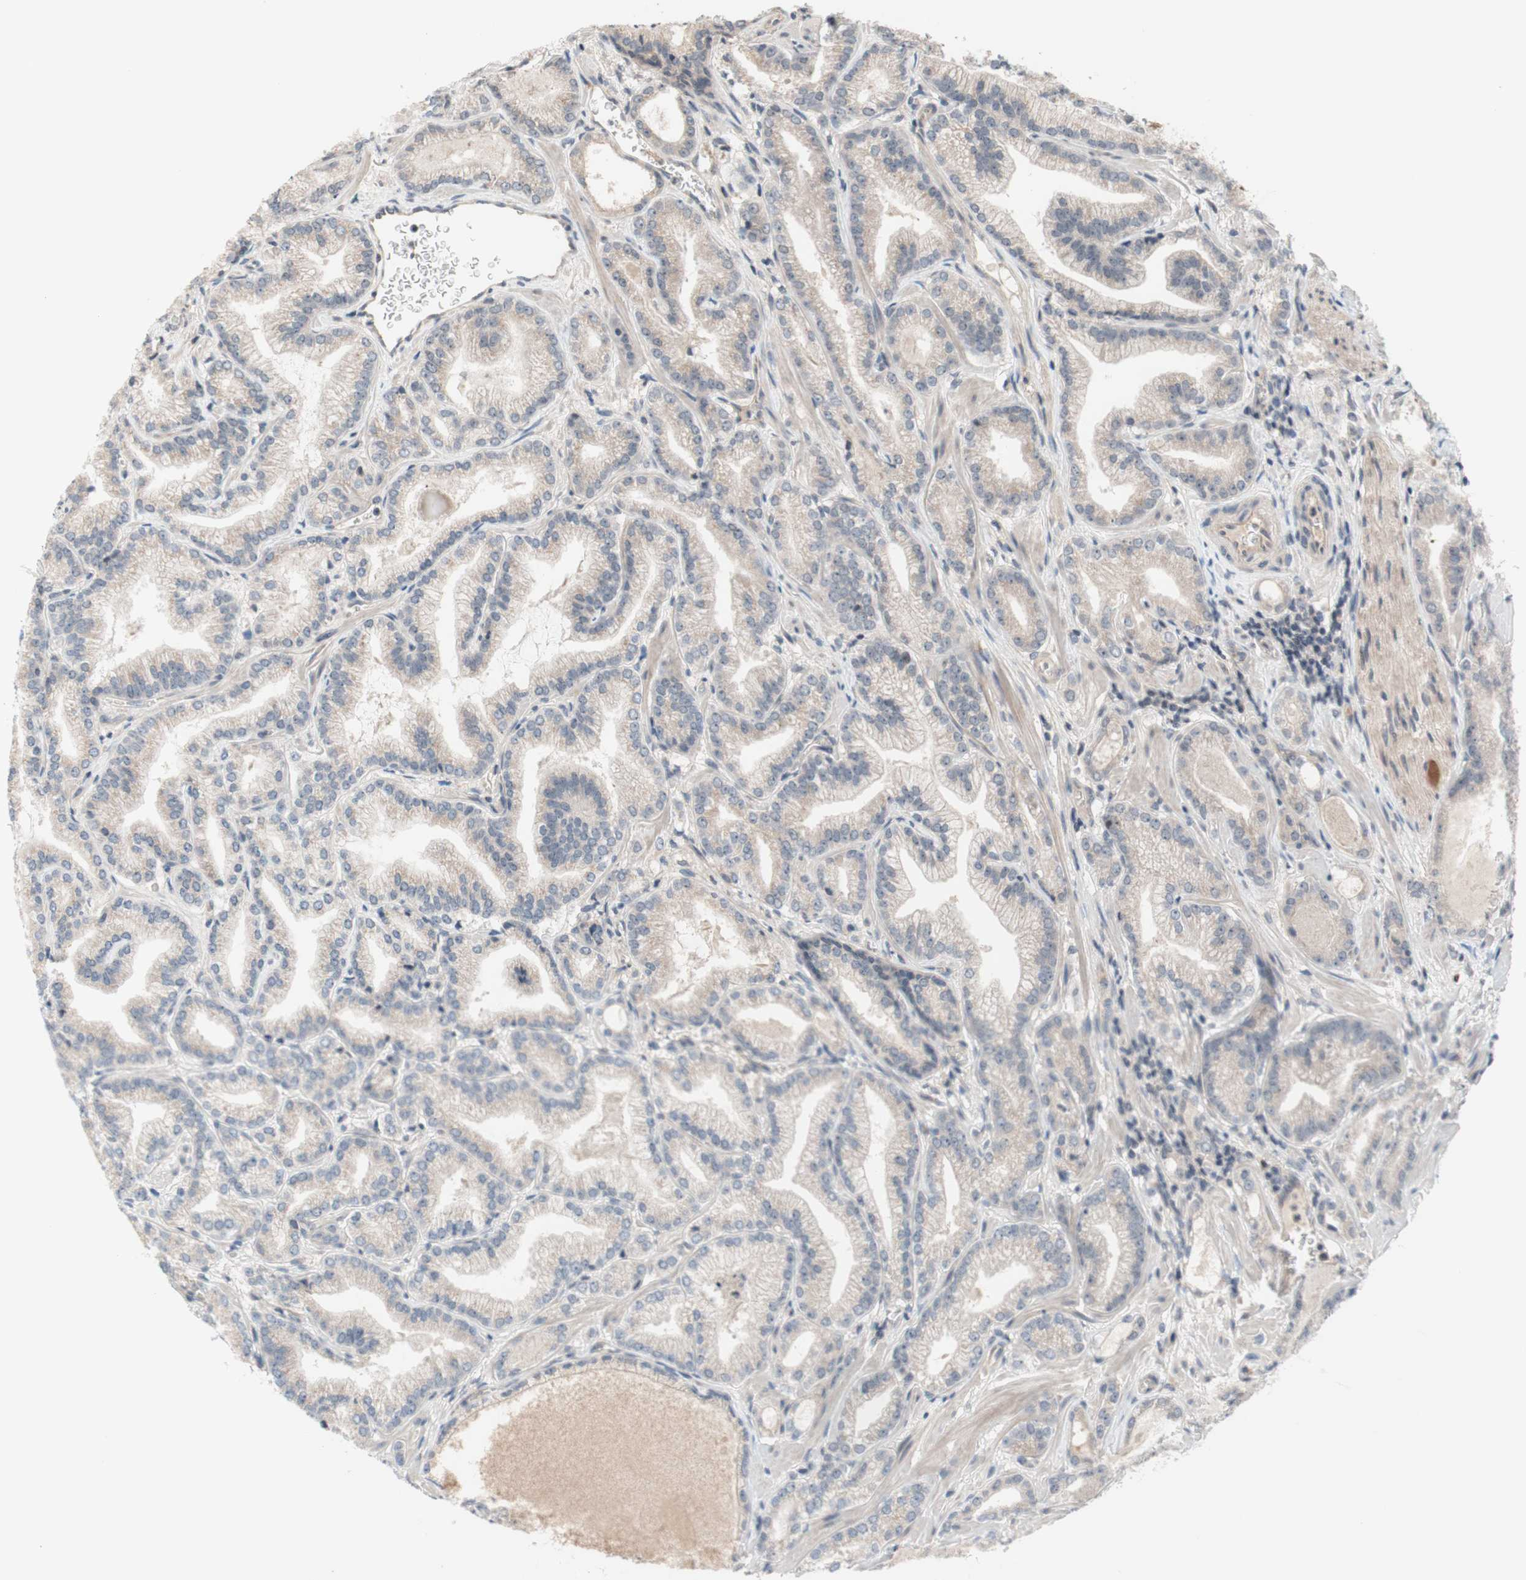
{"staining": {"intensity": "weak", "quantity": "25%-75%", "location": "cytoplasmic/membranous"}, "tissue": "prostate cancer", "cell_type": "Tumor cells", "image_type": "cancer", "snomed": [{"axis": "morphology", "description": "Adenocarcinoma, Low grade"}, {"axis": "topography", "description": "Prostate"}], "caption": "Weak cytoplasmic/membranous staining for a protein is seen in approximately 25%-75% of tumor cells of prostate cancer using immunohistochemistry.", "gene": "CD55", "patient": {"sex": "male", "age": 59}}